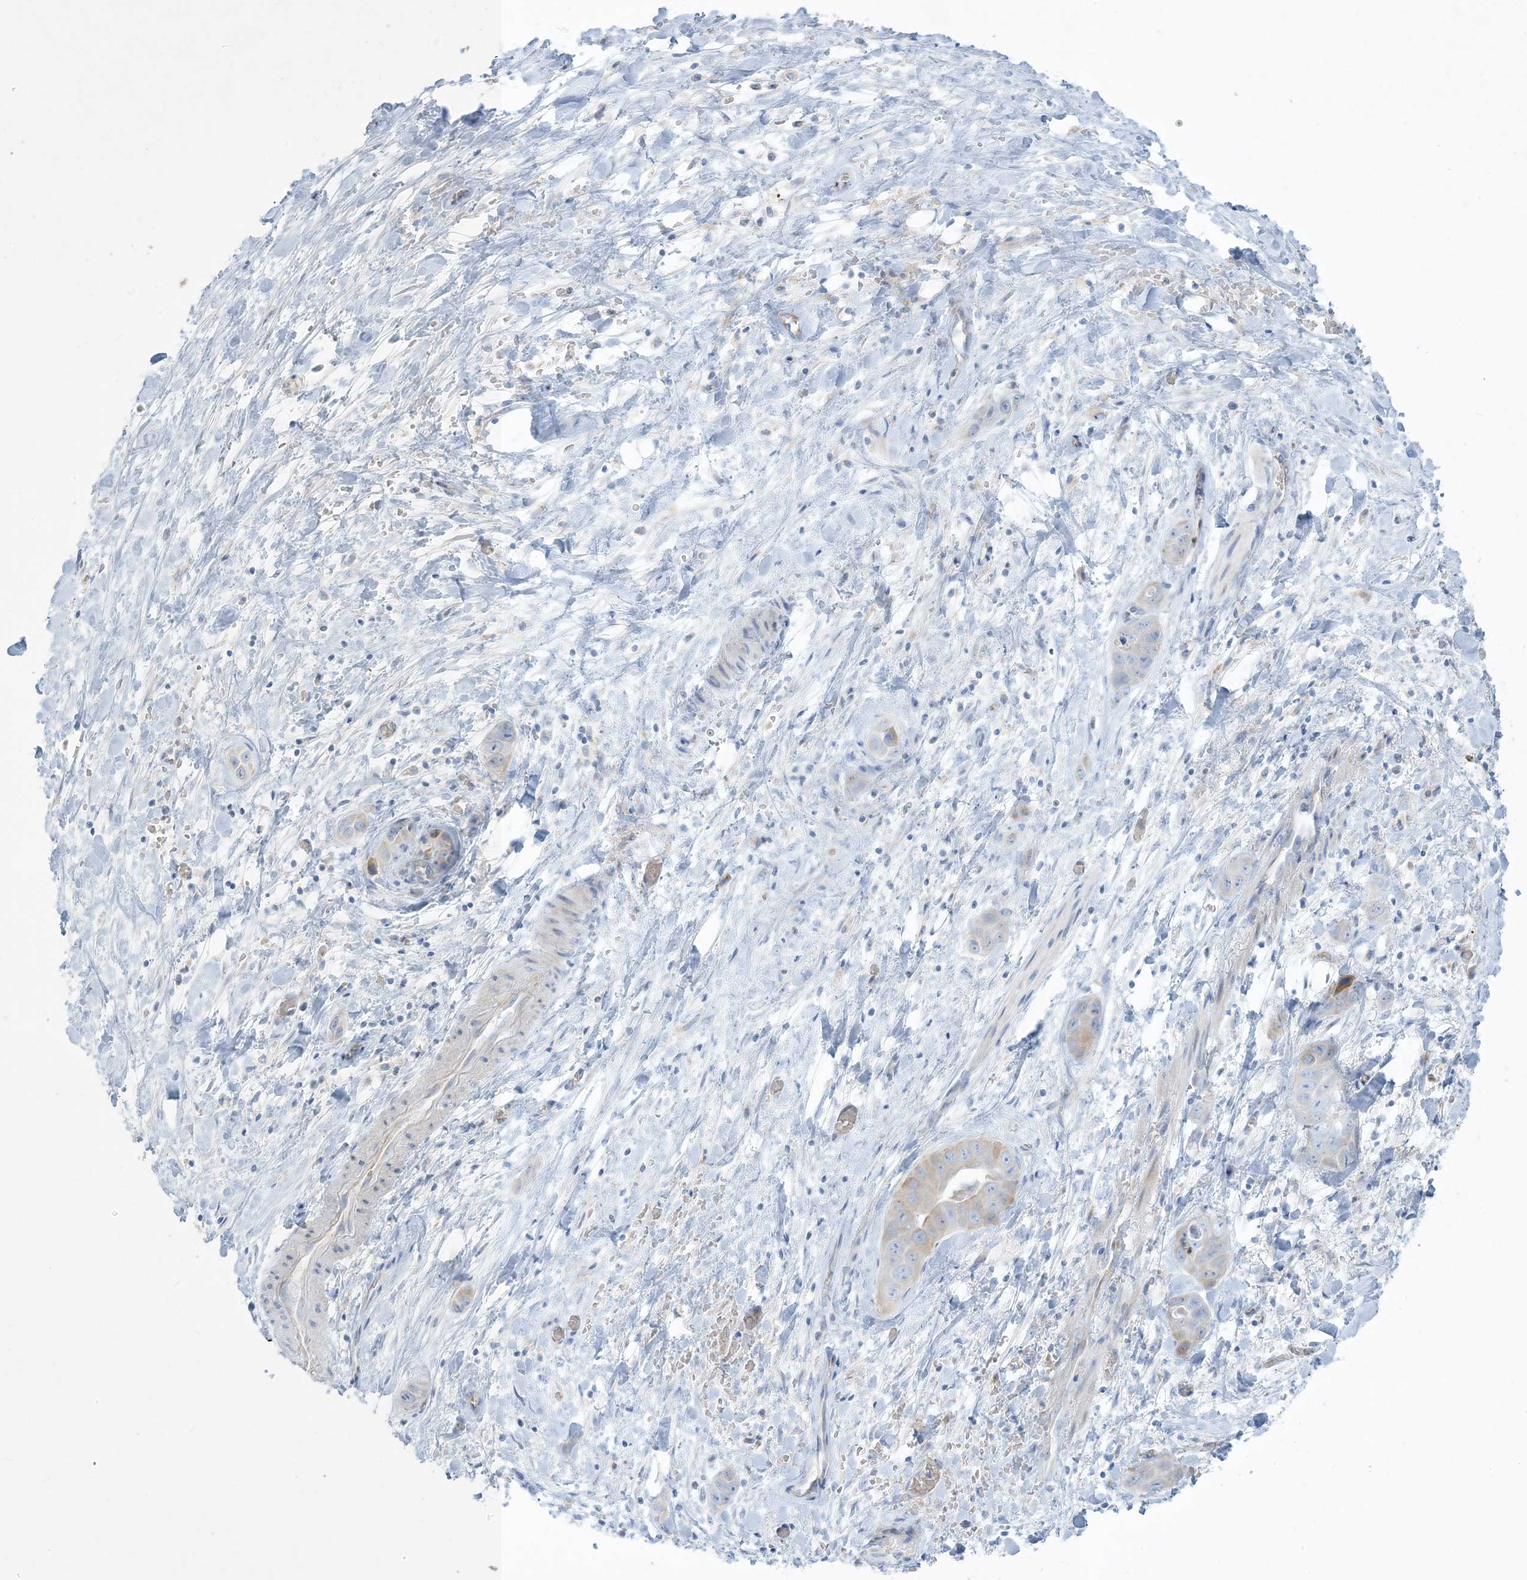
{"staining": {"intensity": "negative", "quantity": "none", "location": "none"}, "tissue": "liver cancer", "cell_type": "Tumor cells", "image_type": "cancer", "snomed": [{"axis": "morphology", "description": "Cholangiocarcinoma"}, {"axis": "topography", "description": "Liver"}], "caption": "The image shows no significant positivity in tumor cells of cholangiocarcinoma (liver).", "gene": "XIRP2", "patient": {"sex": "female", "age": 52}}